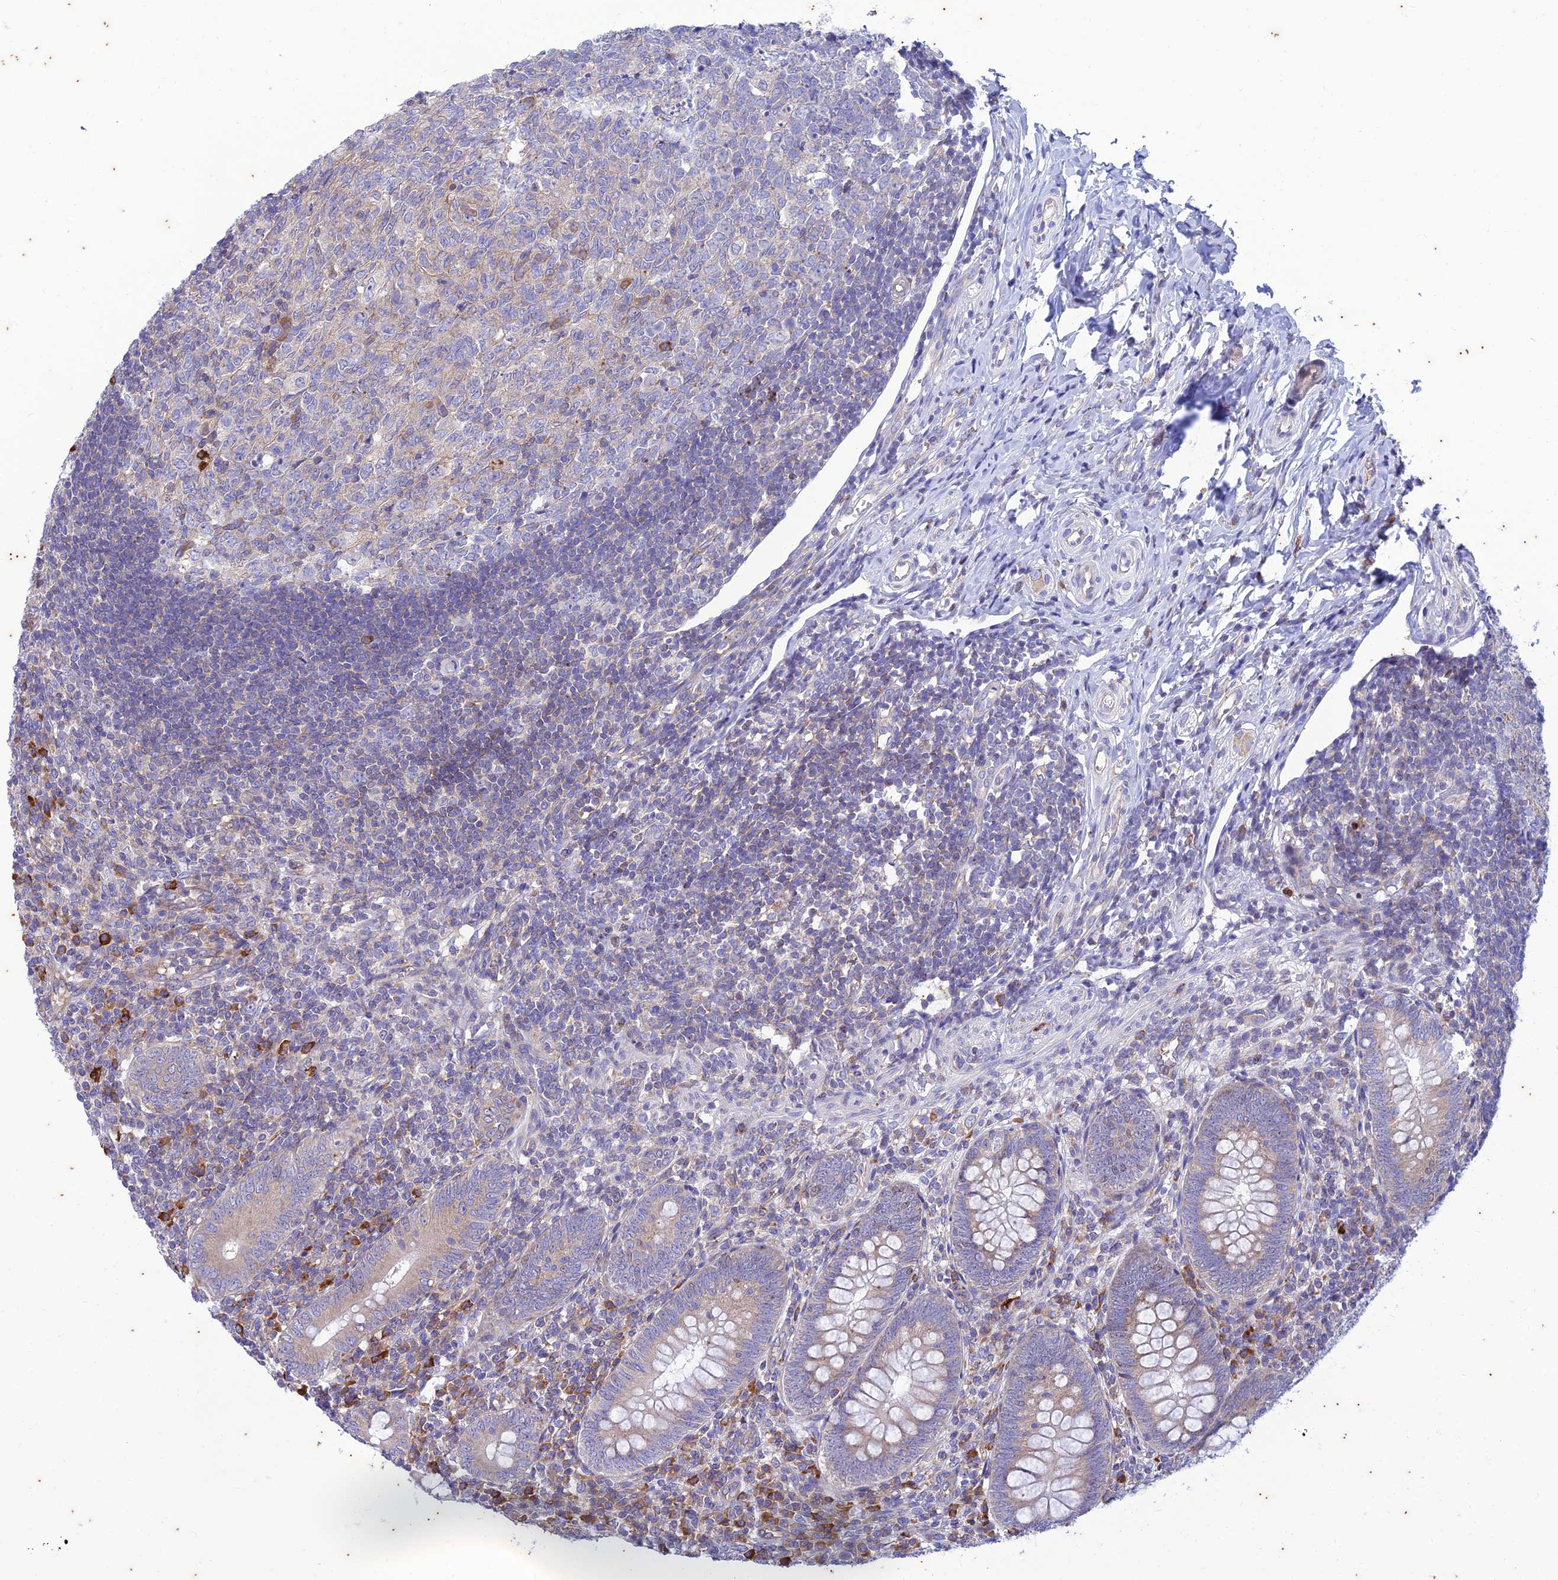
{"staining": {"intensity": "weak", "quantity": "25%-75%", "location": "cytoplasmic/membranous"}, "tissue": "appendix", "cell_type": "Glandular cells", "image_type": "normal", "snomed": [{"axis": "morphology", "description": "Normal tissue, NOS"}, {"axis": "topography", "description": "Appendix"}], "caption": "Immunohistochemistry (IHC) photomicrograph of normal appendix: appendix stained using immunohistochemistry (IHC) demonstrates low levels of weak protein expression localized specifically in the cytoplasmic/membranous of glandular cells, appearing as a cytoplasmic/membranous brown color.", "gene": "PIMREG", "patient": {"sex": "male", "age": 14}}